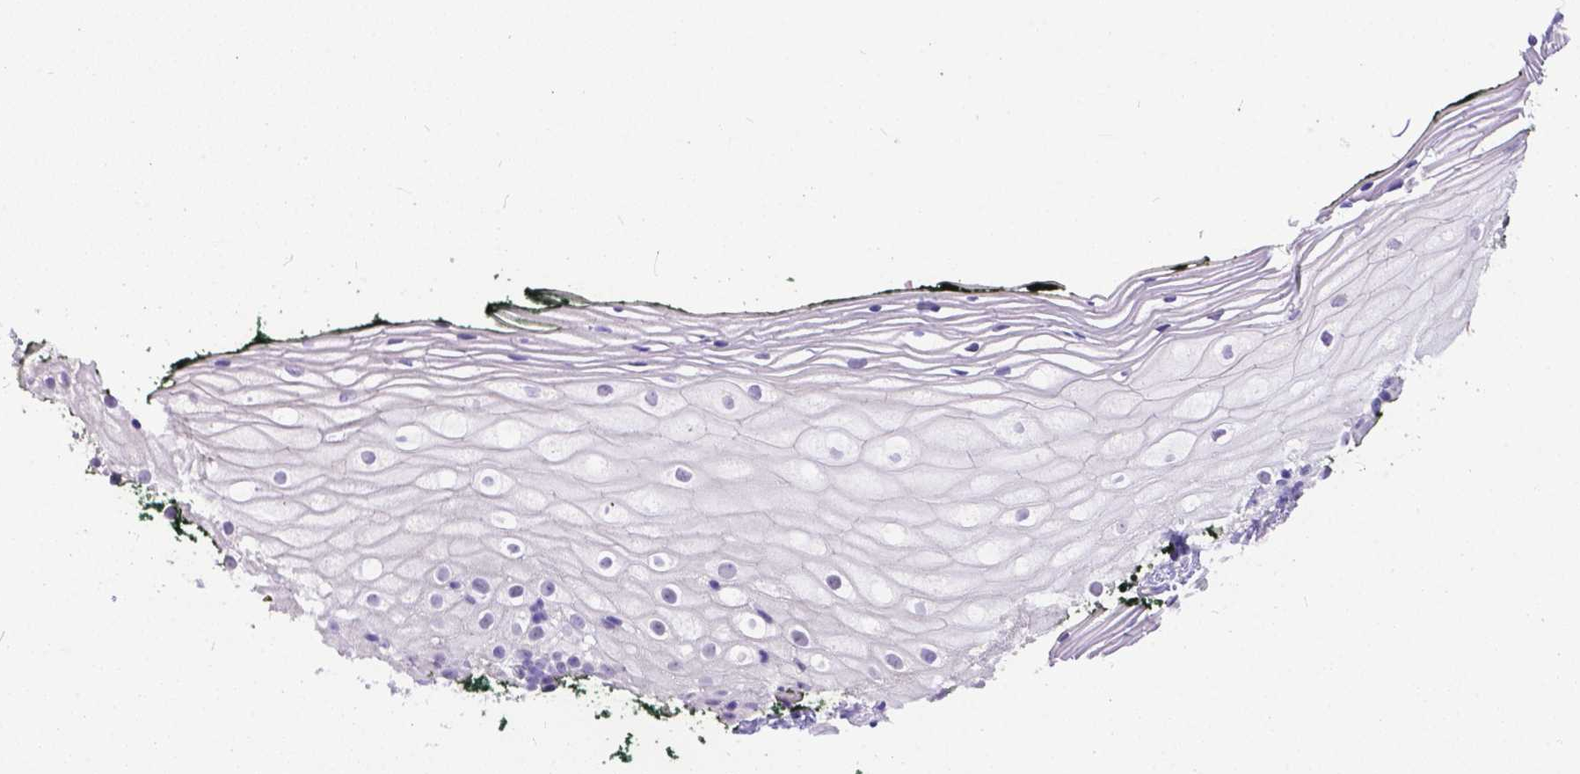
{"staining": {"intensity": "negative", "quantity": "none", "location": "none"}, "tissue": "vagina", "cell_type": "Squamous epithelial cells", "image_type": "normal", "snomed": [{"axis": "morphology", "description": "Normal tissue, NOS"}, {"axis": "topography", "description": "Vagina"}], "caption": "This is an immunohistochemistry photomicrograph of unremarkable vagina. There is no staining in squamous epithelial cells.", "gene": "DLEC1", "patient": {"sex": "female", "age": 47}}